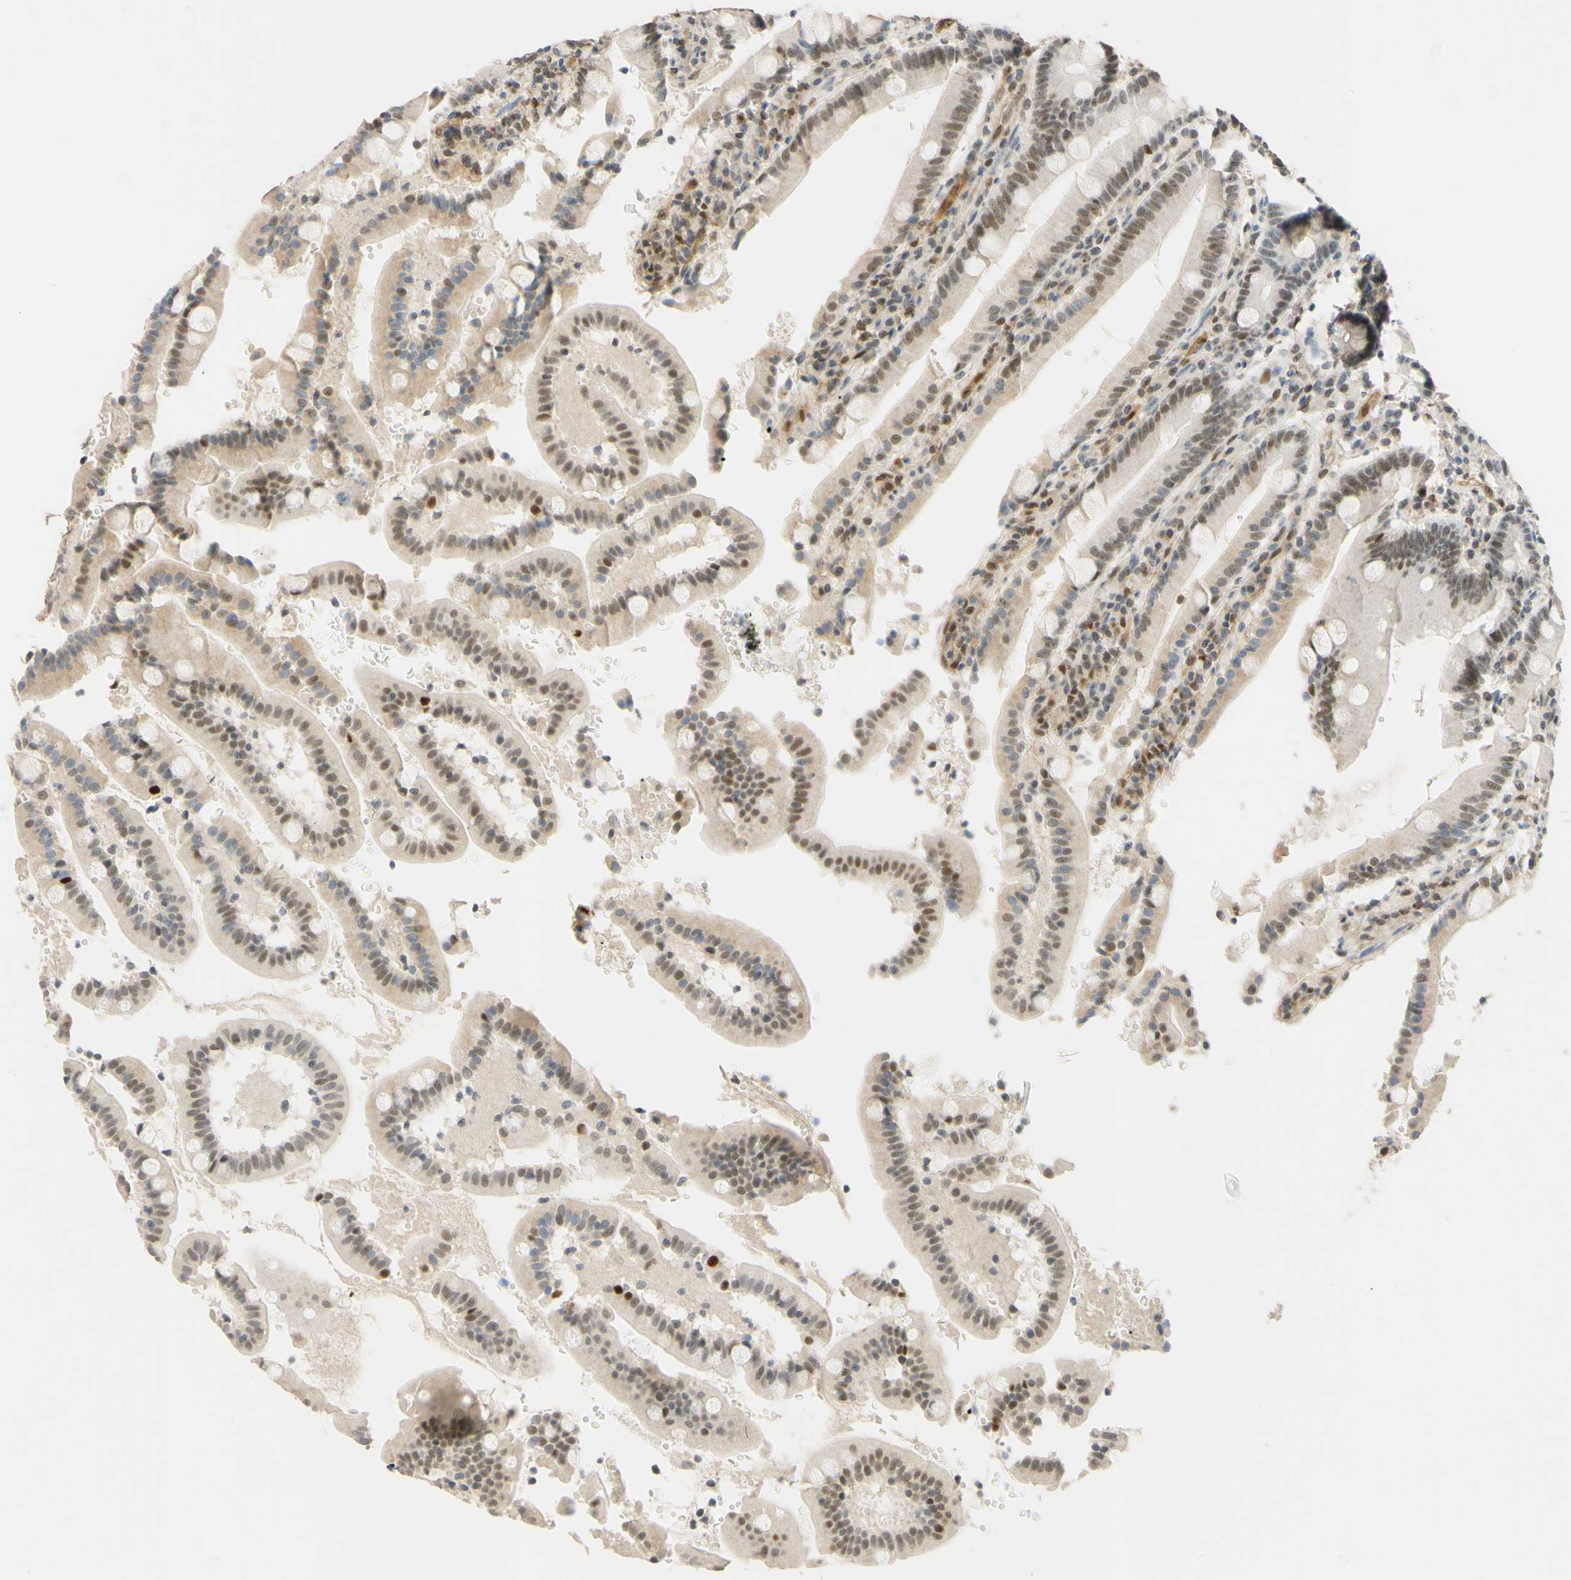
{"staining": {"intensity": "weak", "quantity": ">75%", "location": "nuclear"}, "tissue": "duodenum", "cell_type": "Glandular cells", "image_type": "normal", "snomed": [{"axis": "morphology", "description": "Normal tissue, NOS"}, {"axis": "topography", "description": "Small intestine, NOS"}], "caption": "About >75% of glandular cells in normal human duodenum reveal weak nuclear protein expression as visualized by brown immunohistochemical staining.", "gene": "POLB", "patient": {"sex": "female", "age": 71}}